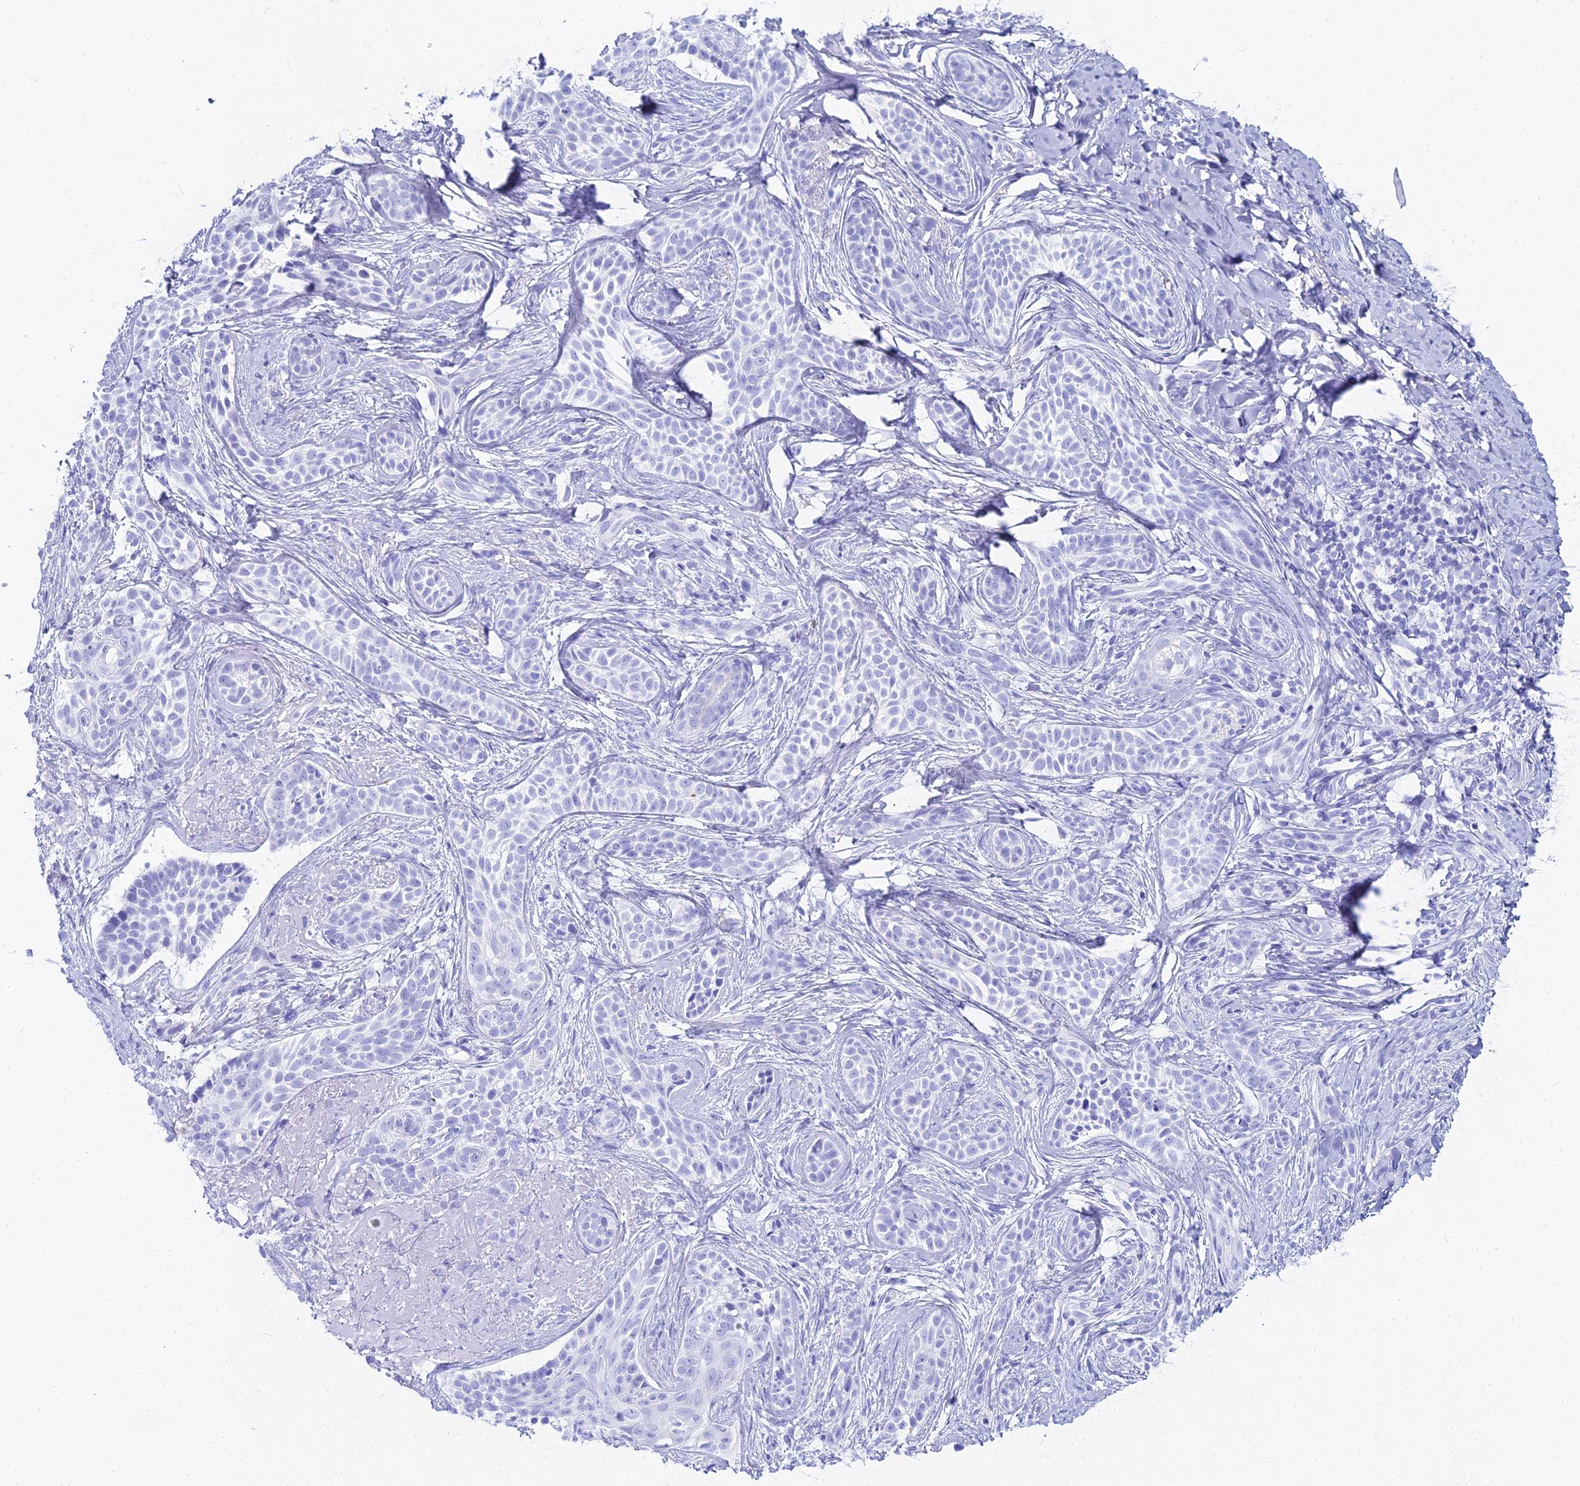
{"staining": {"intensity": "negative", "quantity": "none", "location": "none"}, "tissue": "skin cancer", "cell_type": "Tumor cells", "image_type": "cancer", "snomed": [{"axis": "morphology", "description": "Basal cell carcinoma"}, {"axis": "topography", "description": "Skin"}], "caption": "Immunohistochemical staining of skin basal cell carcinoma demonstrates no significant staining in tumor cells.", "gene": "CGB2", "patient": {"sex": "male", "age": 71}}